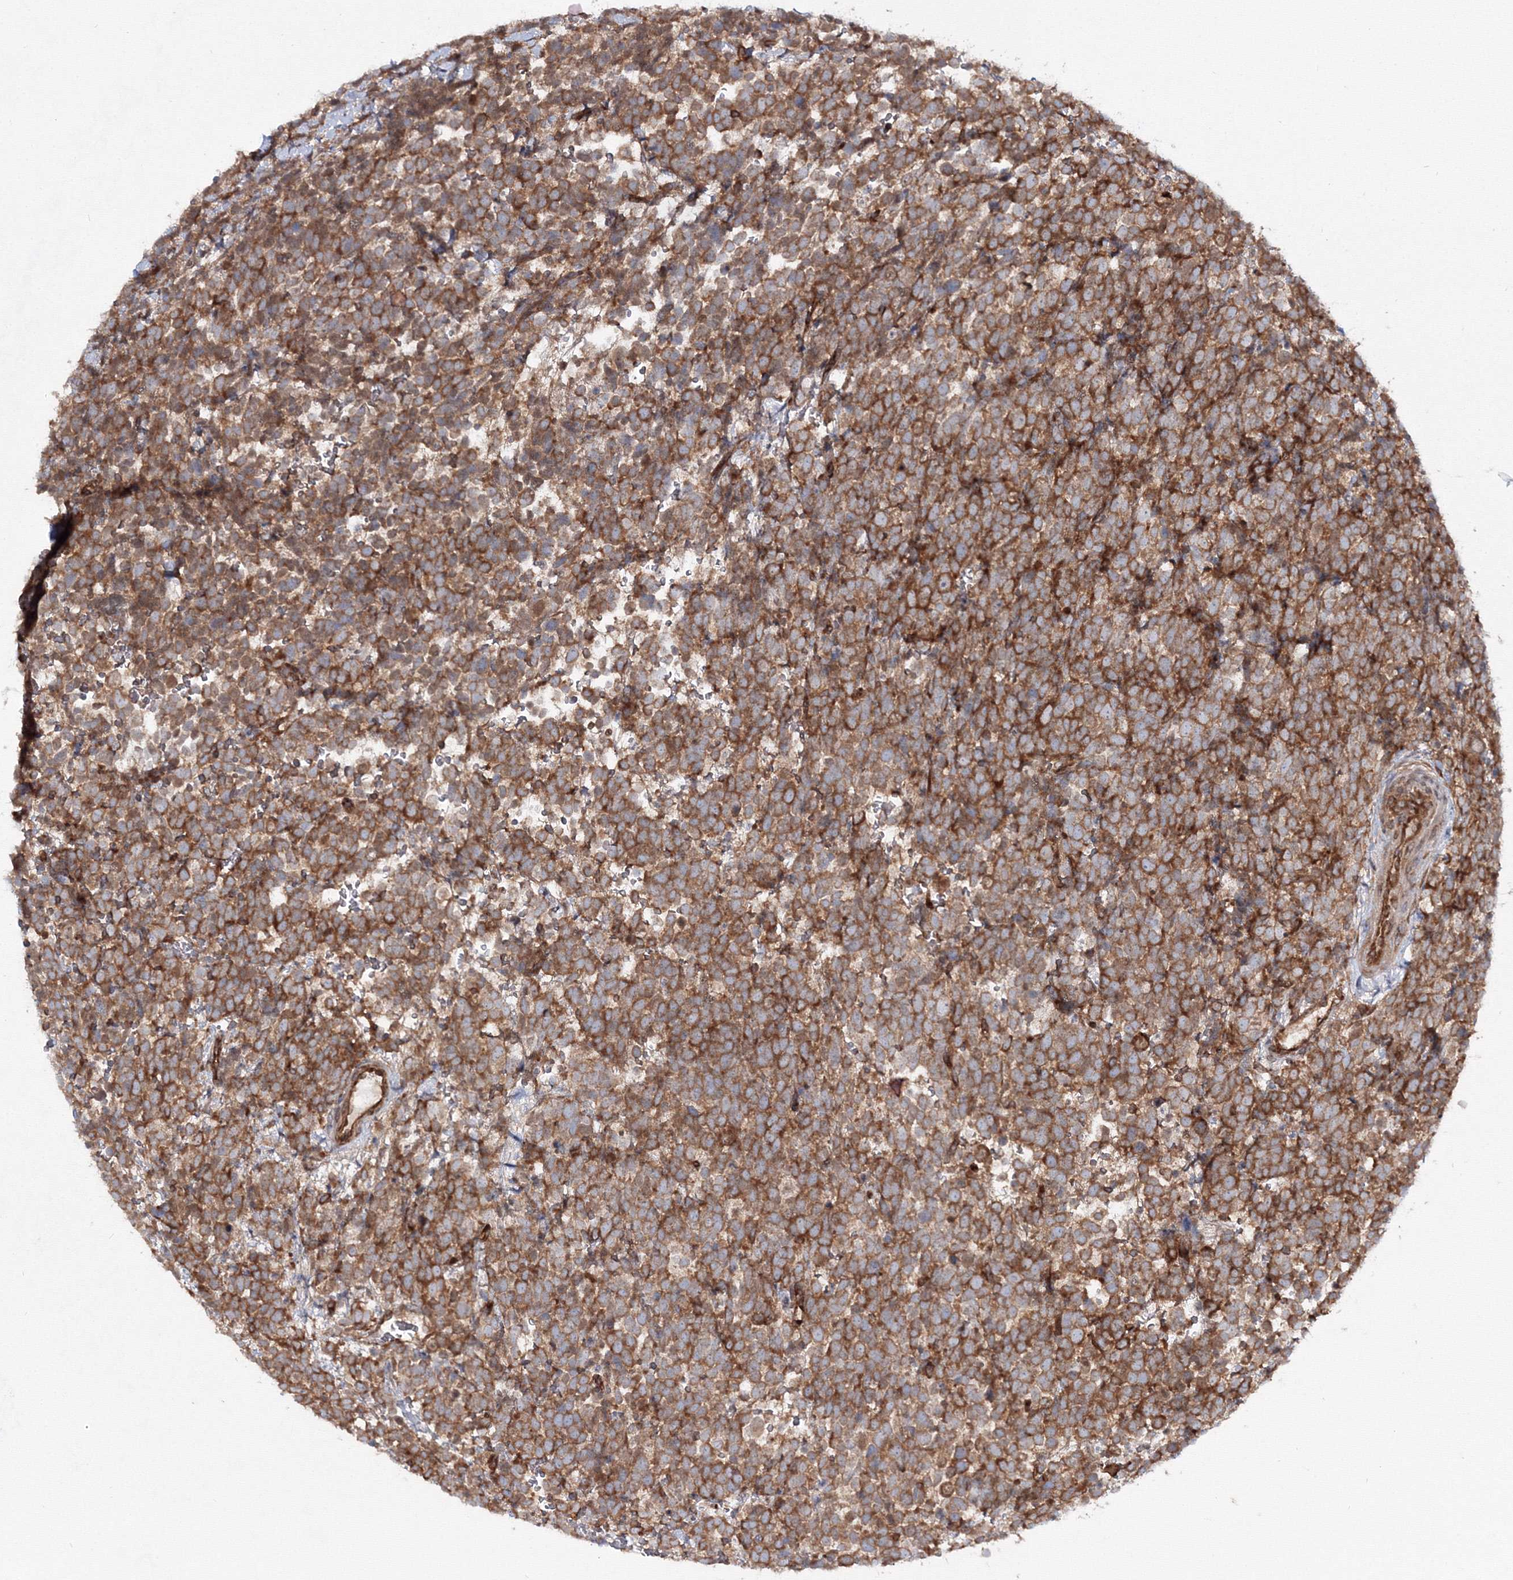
{"staining": {"intensity": "moderate", "quantity": ">75%", "location": "cytoplasmic/membranous"}, "tissue": "urothelial cancer", "cell_type": "Tumor cells", "image_type": "cancer", "snomed": [{"axis": "morphology", "description": "Urothelial carcinoma, High grade"}, {"axis": "topography", "description": "Urinary bladder"}], "caption": "Protein staining of urothelial cancer tissue shows moderate cytoplasmic/membranous expression in approximately >75% of tumor cells.", "gene": "HARS1", "patient": {"sex": "female", "age": 82}}